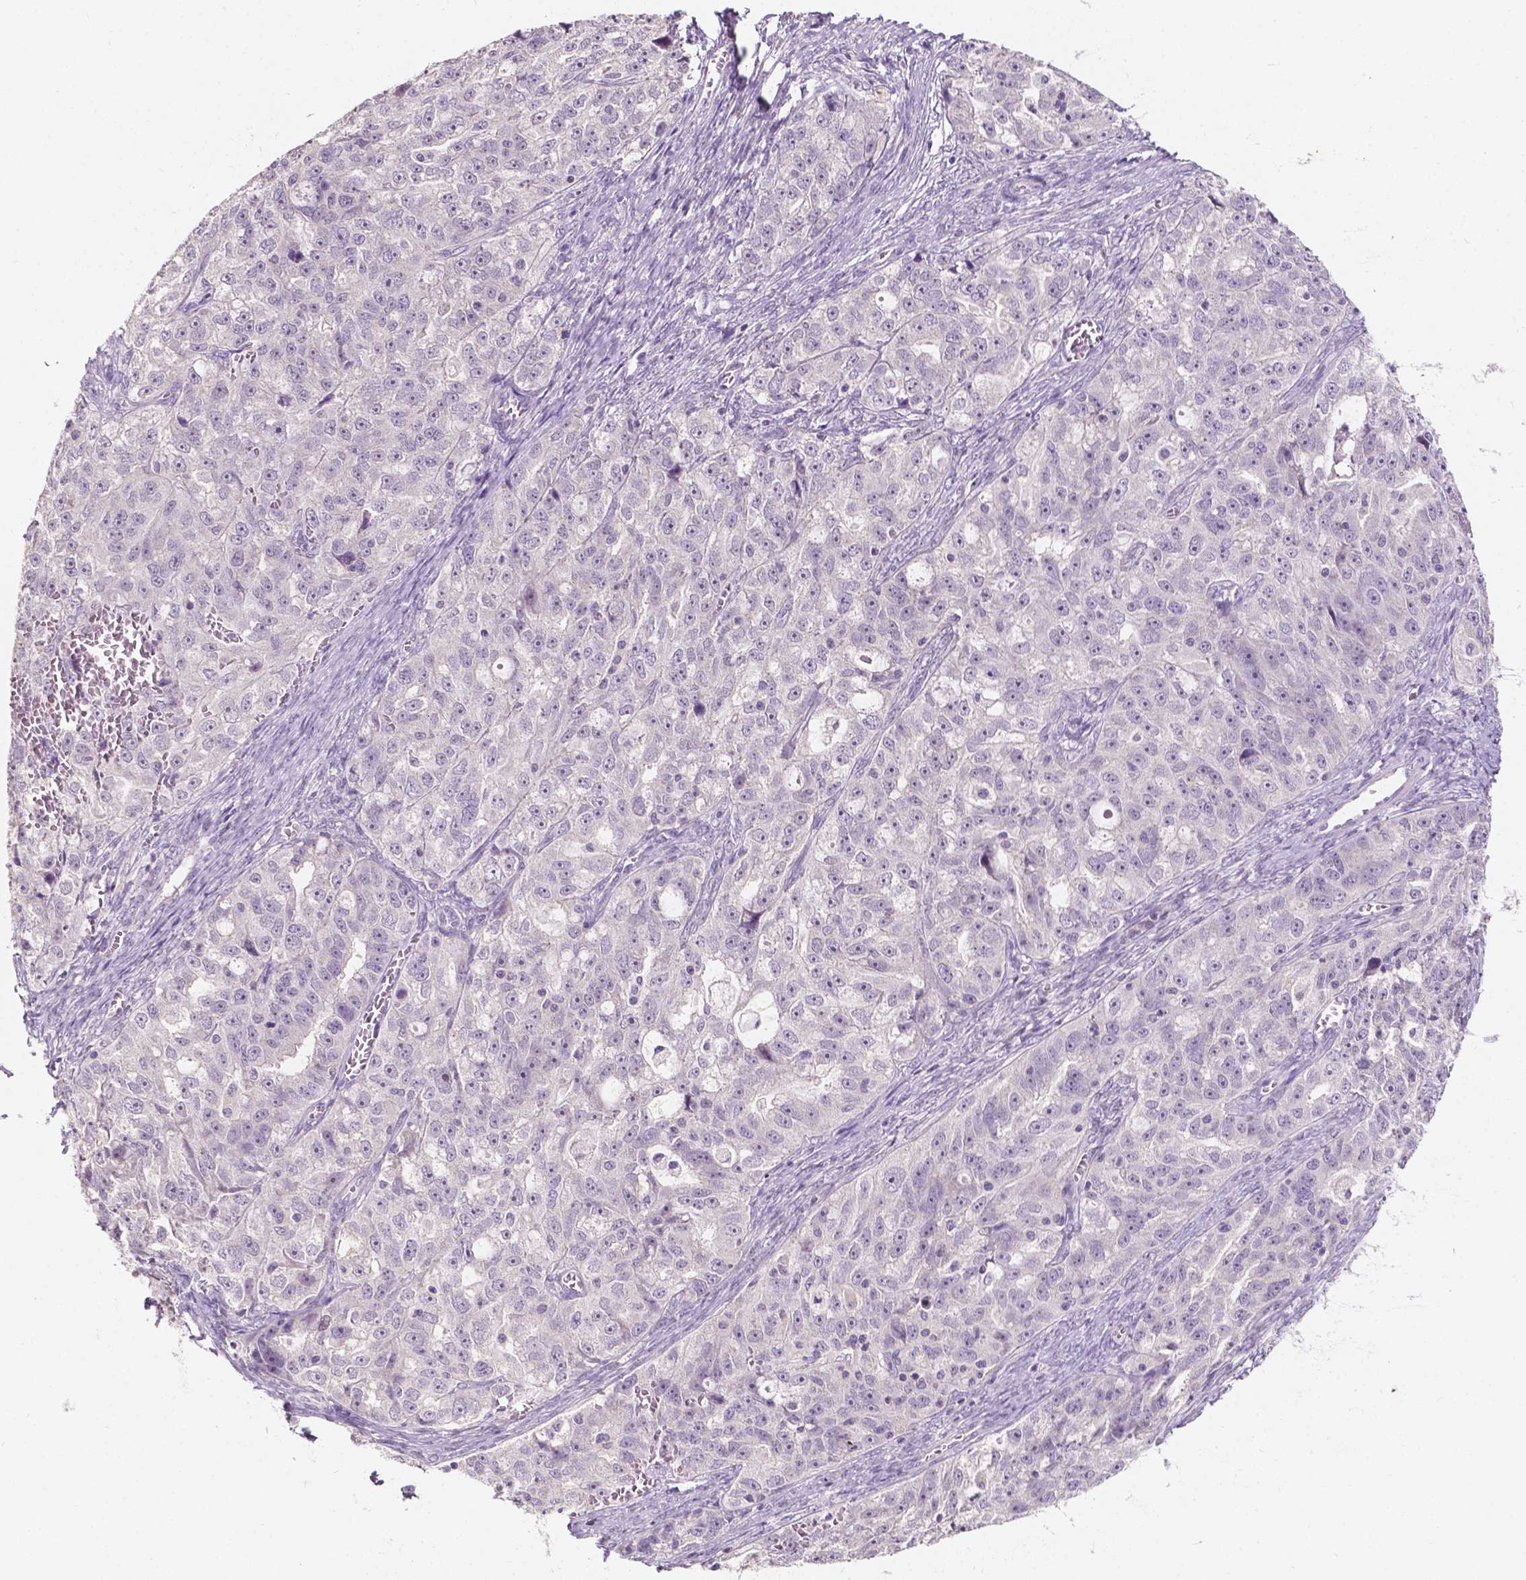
{"staining": {"intensity": "negative", "quantity": "none", "location": "none"}, "tissue": "ovarian cancer", "cell_type": "Tumor cells", "image_type": "cancer", "snomed": [{"axis": "morphology", "description": "Cystadenocarcinoma, serous, NOS"}, {"axis": "topography", "description": "Ovary"}], "caption": "The immunohistochemistry (IHC) image has no significant expression in tumor cells of ovarian cancer tissue.", "gene": "SIRT2", "patient": {"sex": "female", "age": 51}}